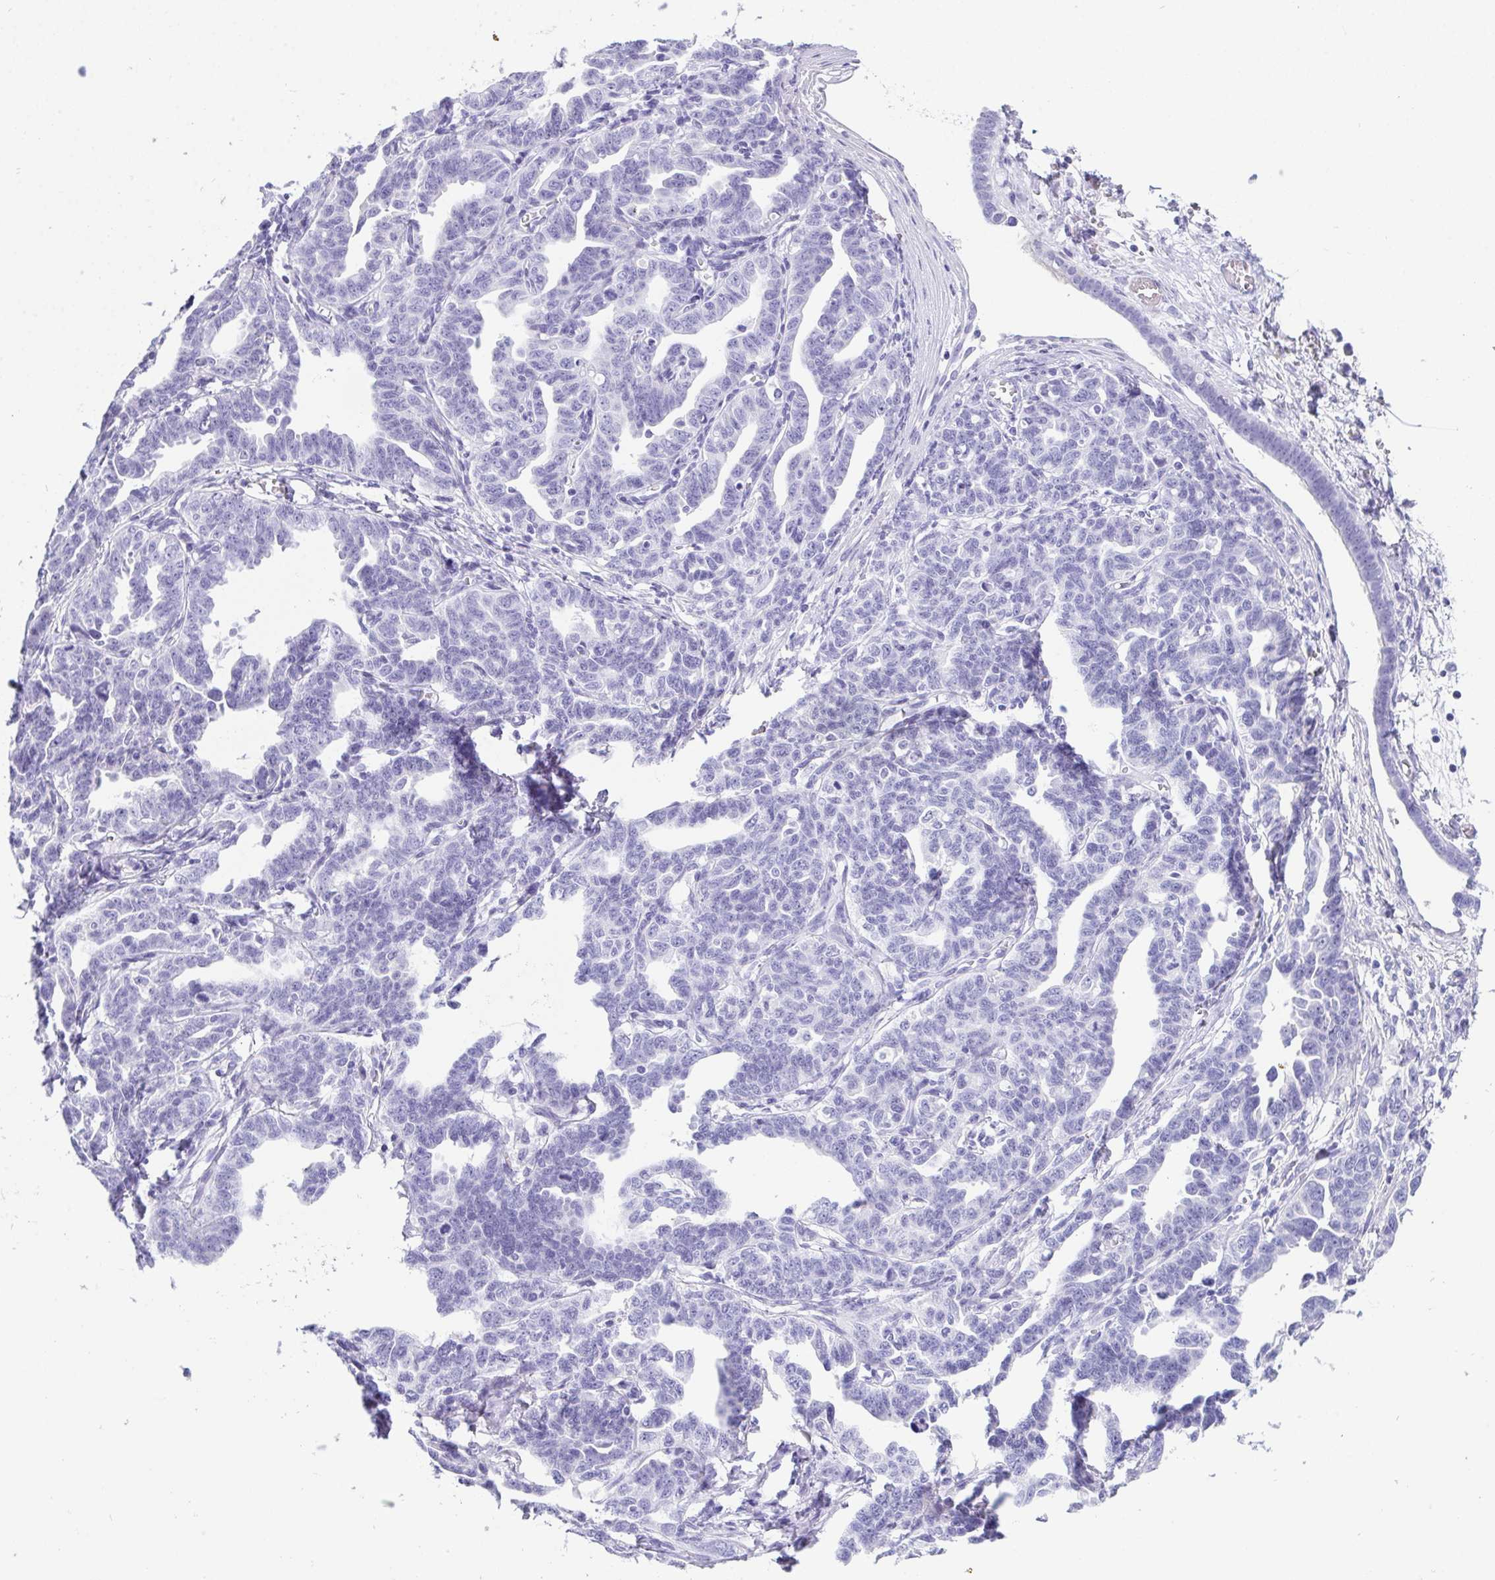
{"staining": {"intensity": "negative", "quantity": "none", "location": "none"}, "tissue": "ovarian cancer", "cell_type": "Tumor cells", "image_type": "cancer", "snomed": [{"axis": "morphology", "description": "Cystadenocarcinoma, serous, NOS"}, {"axis": "topography", "description": "Ovary"}], "caption": "Ovarian cancer stained for a protein using IHC reveals no expression tumor cells.", "gene": "TEX19", "patient": {"sex": "female", "age": 69}}